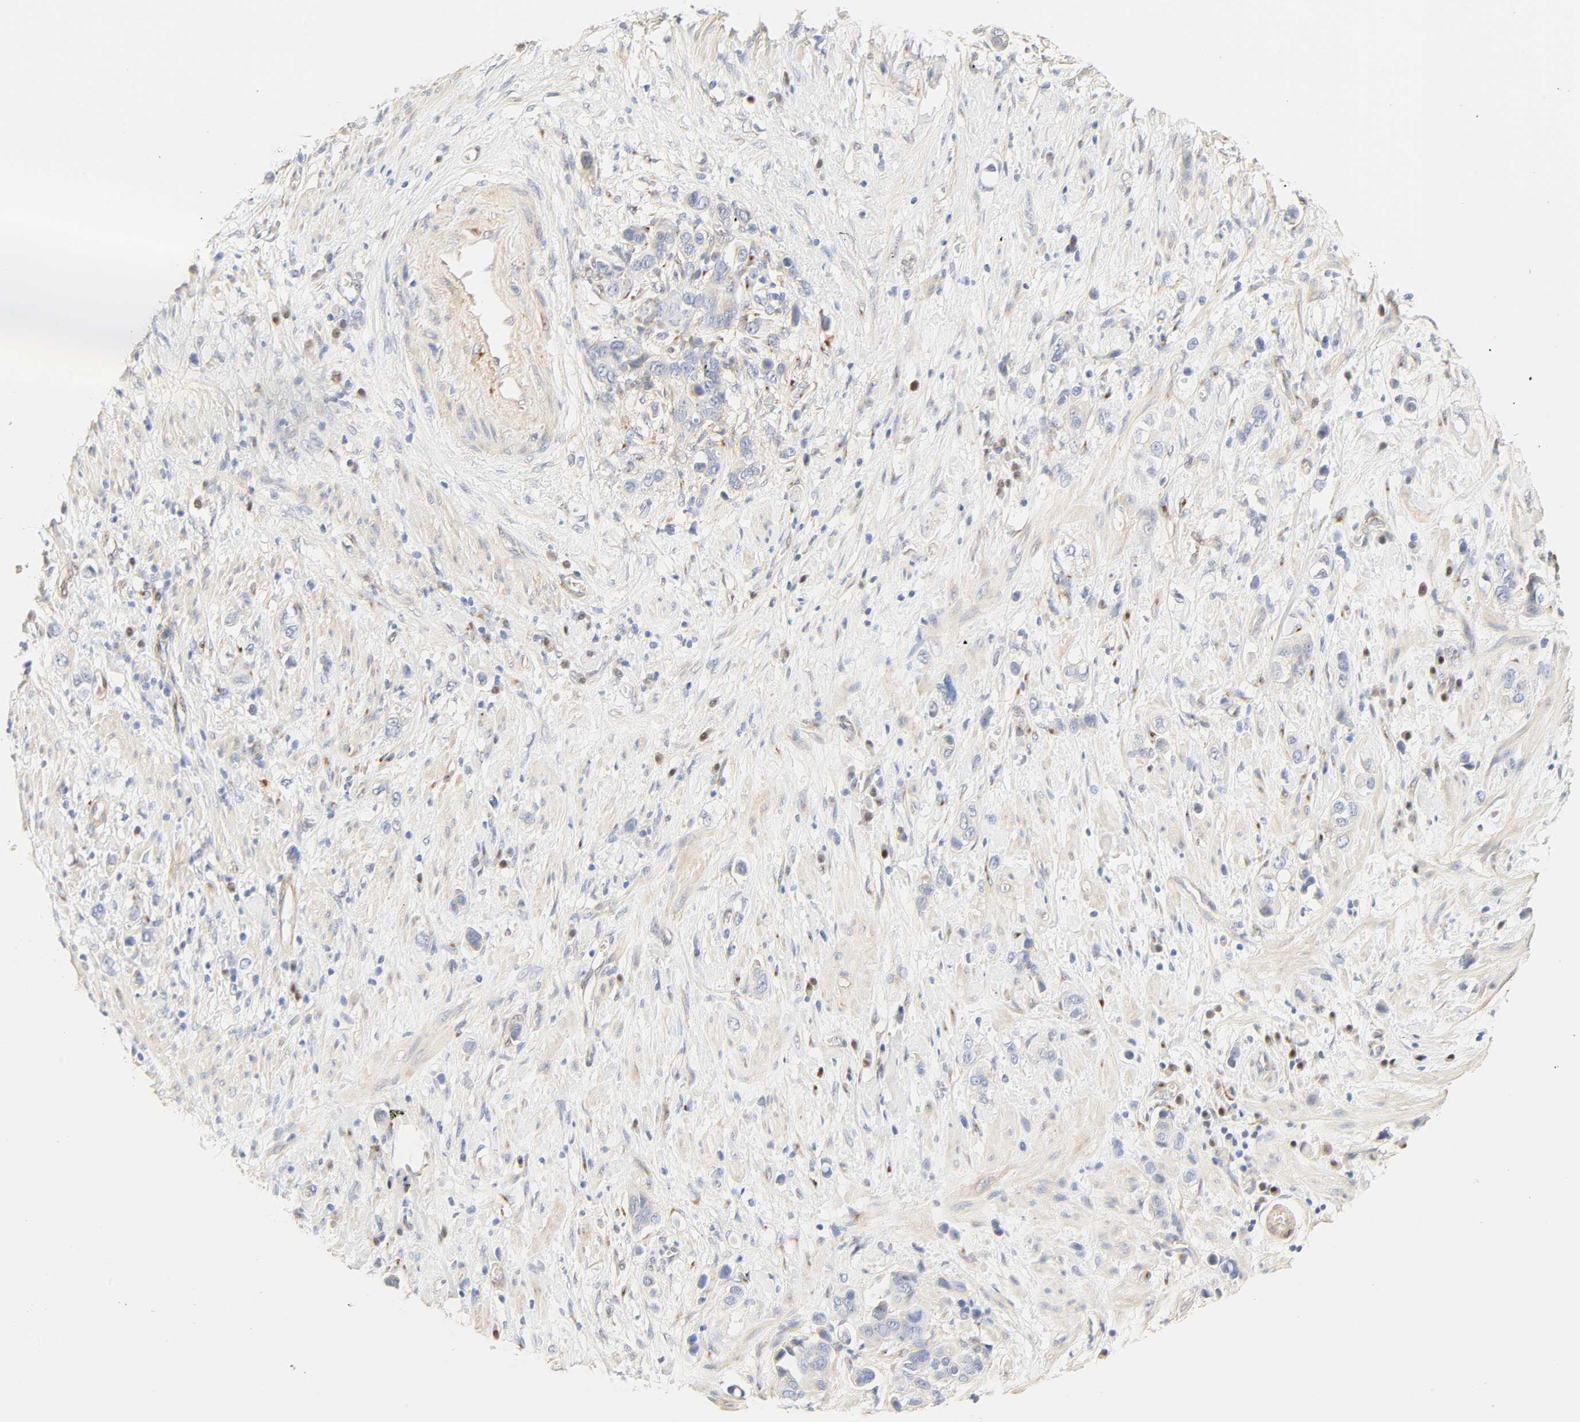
{"staining": {"intensity": "negative", "quantity": "none", "location": "none"}, "tissue": "stomach cancer", "cell_type": "Tumor cells", "image_type": "cancer", "snomed": [{"axis": "morphology", "description": "Adenocarcinoma, NOS"}, {"axis": "topography", "description": "Stomach, lower"}], "caption": "Tumor cells show no significant protein expression in stomach cancer (adenocarcinoma). (DAB IHC, high magnification).", "gene": "BORCS8-MEF2B", "patient": {"sex": "female", "age": 93}}